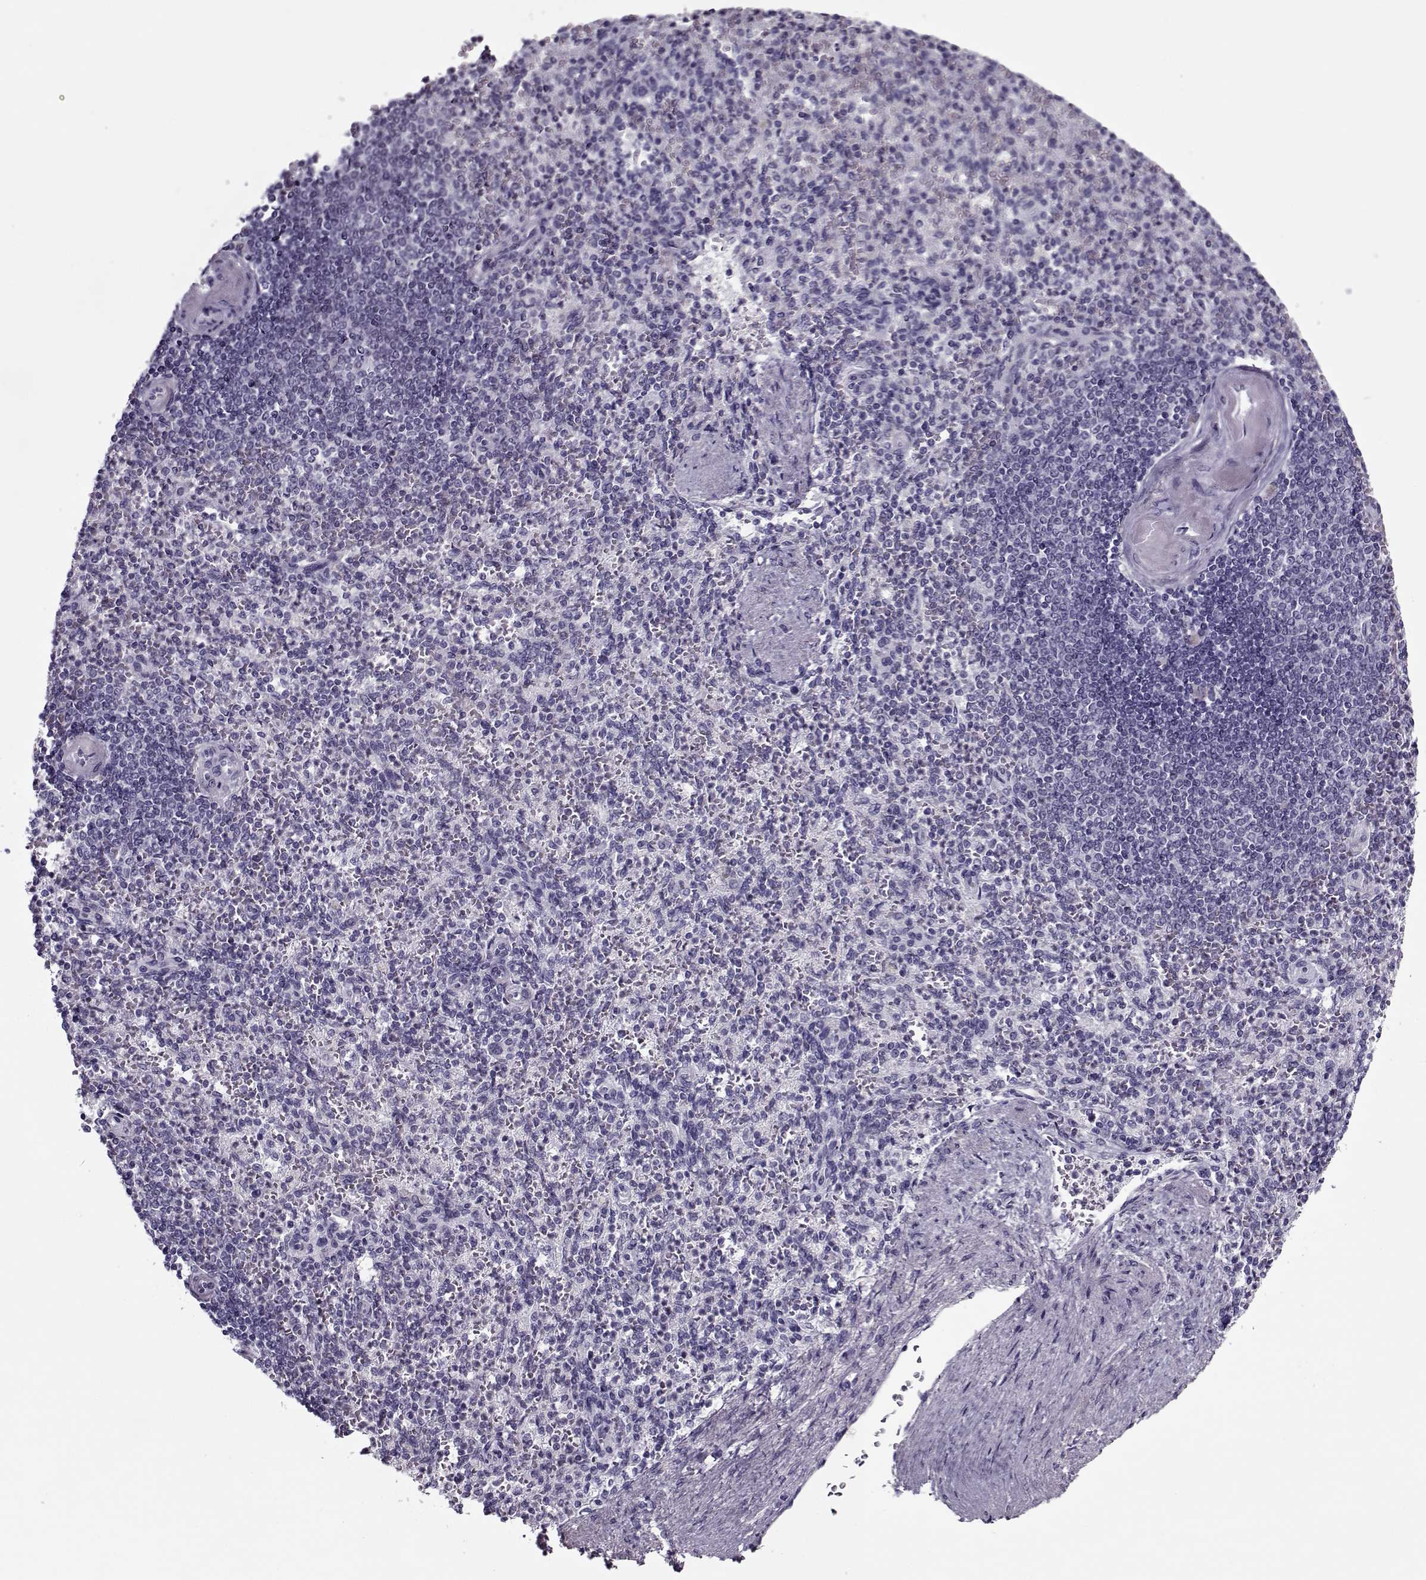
{"staining": {"intensity": "negative", "quantity": "none", "location": "none"}, "tissue": "spleen", "cell_type": "Cells in red pulp", "image_type": "normal", "snomed": [{"axis": "morphology", "description": "Normal tissue, NOS"}, {"axis": "topography", "description": "Spleen"}], "caption": "IHC histopathology image of unremarkable spleen stained for a protein (brown), which demonstrates no expression in cells in red pulp.", "gene": "CIBAR1", "patient": {"sex": "female", "age": 74}}